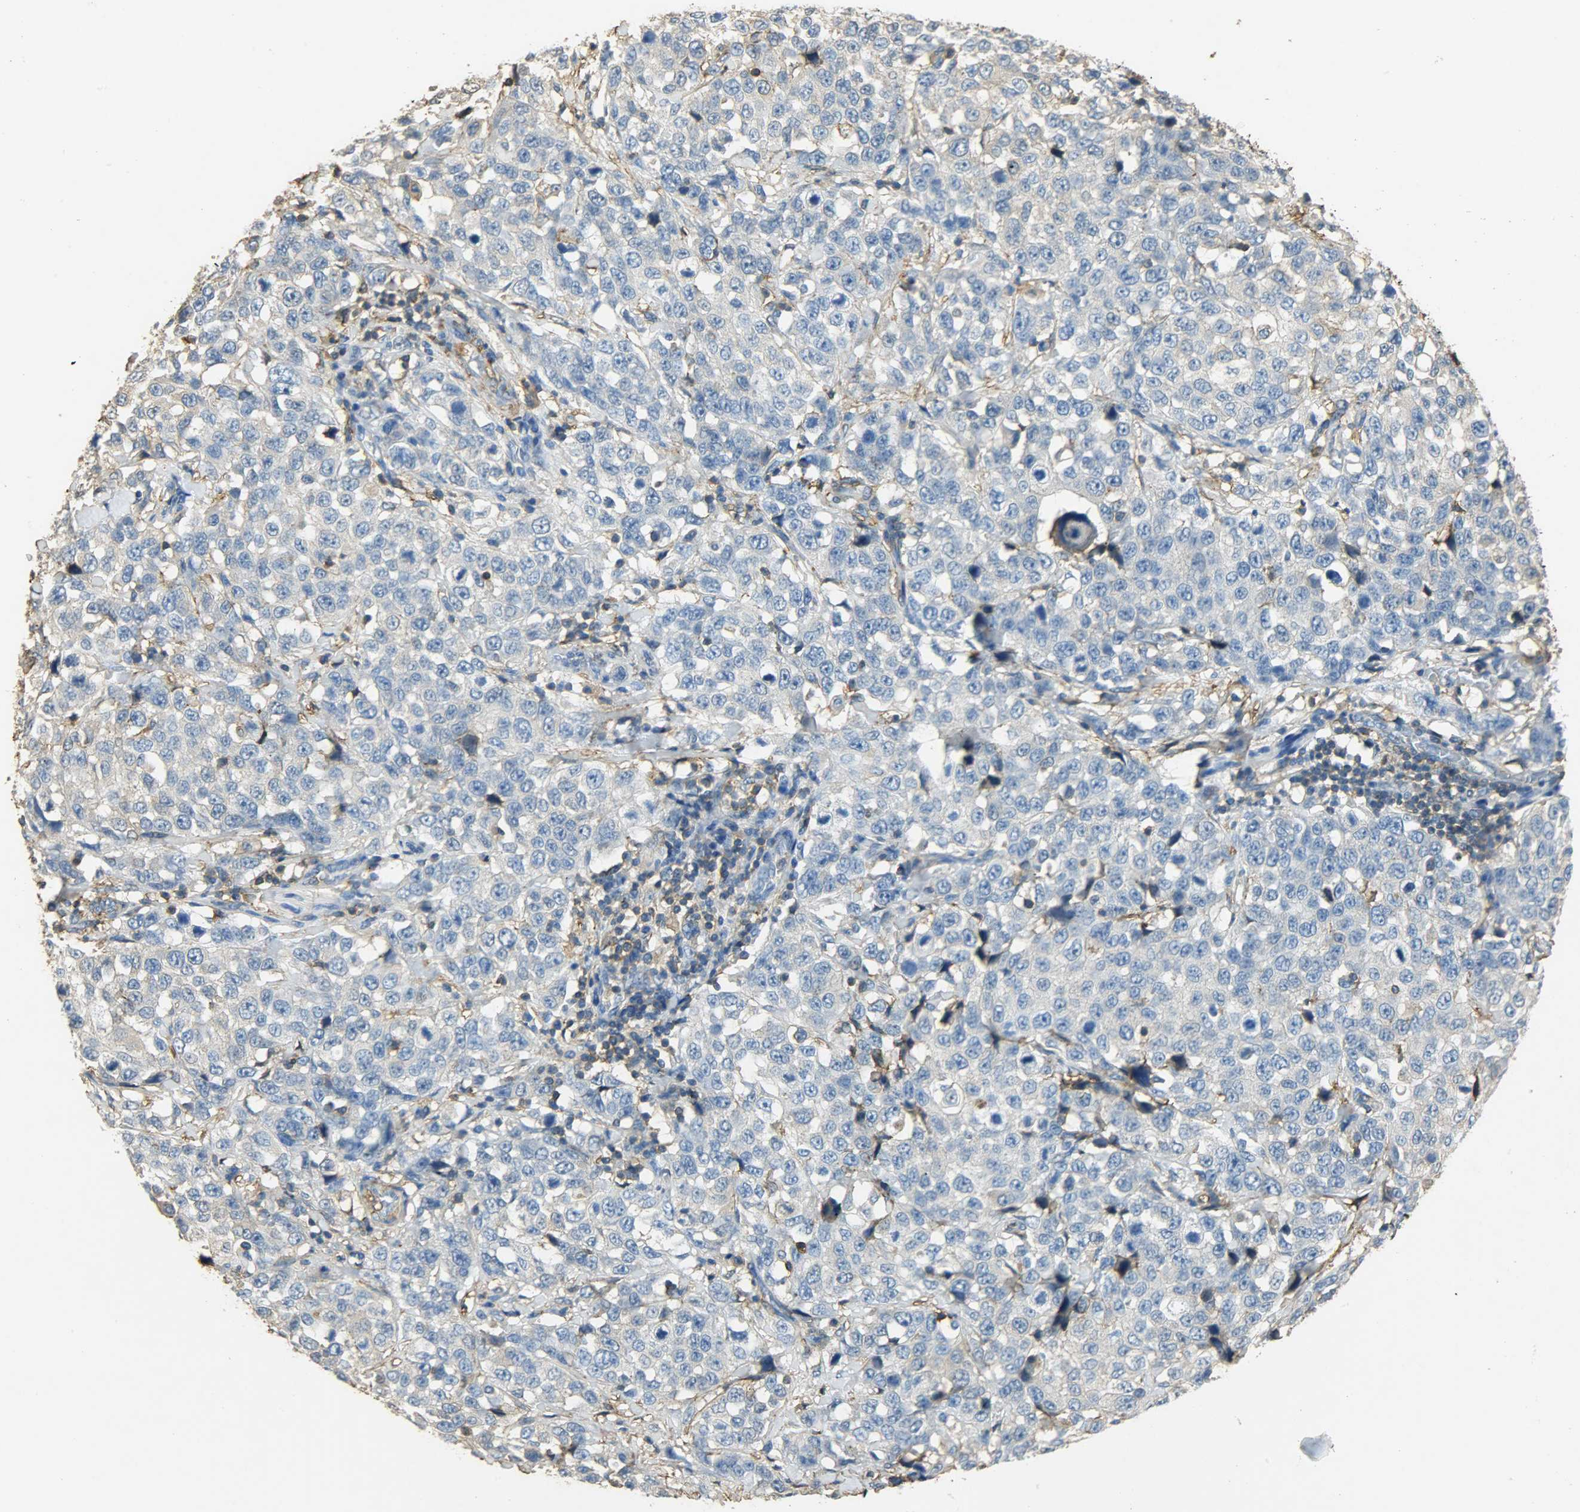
{"staining": {"intensity": "negative", "quantity": "none", "location": "none"}, "tissue": "stomach cancer", "cell_type": "Tumor cells", "image_type": "cancer", "snomed": [{"axis": "morphology", "description": "Normal tissue, NOS"}, {"axis": "morphology", "description": "Adenocarcinoma, NOS"}, {"axis": "topography", "description": "Stomach"}], "caption": "Adenocarcinoma (stomach) was stained to show a protein in brown. There is no significant positivity in tumor cells. (DAB (3,3'-diaminobenzidine) IHC with hematoxylin counter stain).", "gene": "ANXA6", "patient": {"sex": "male", "age": 48}}